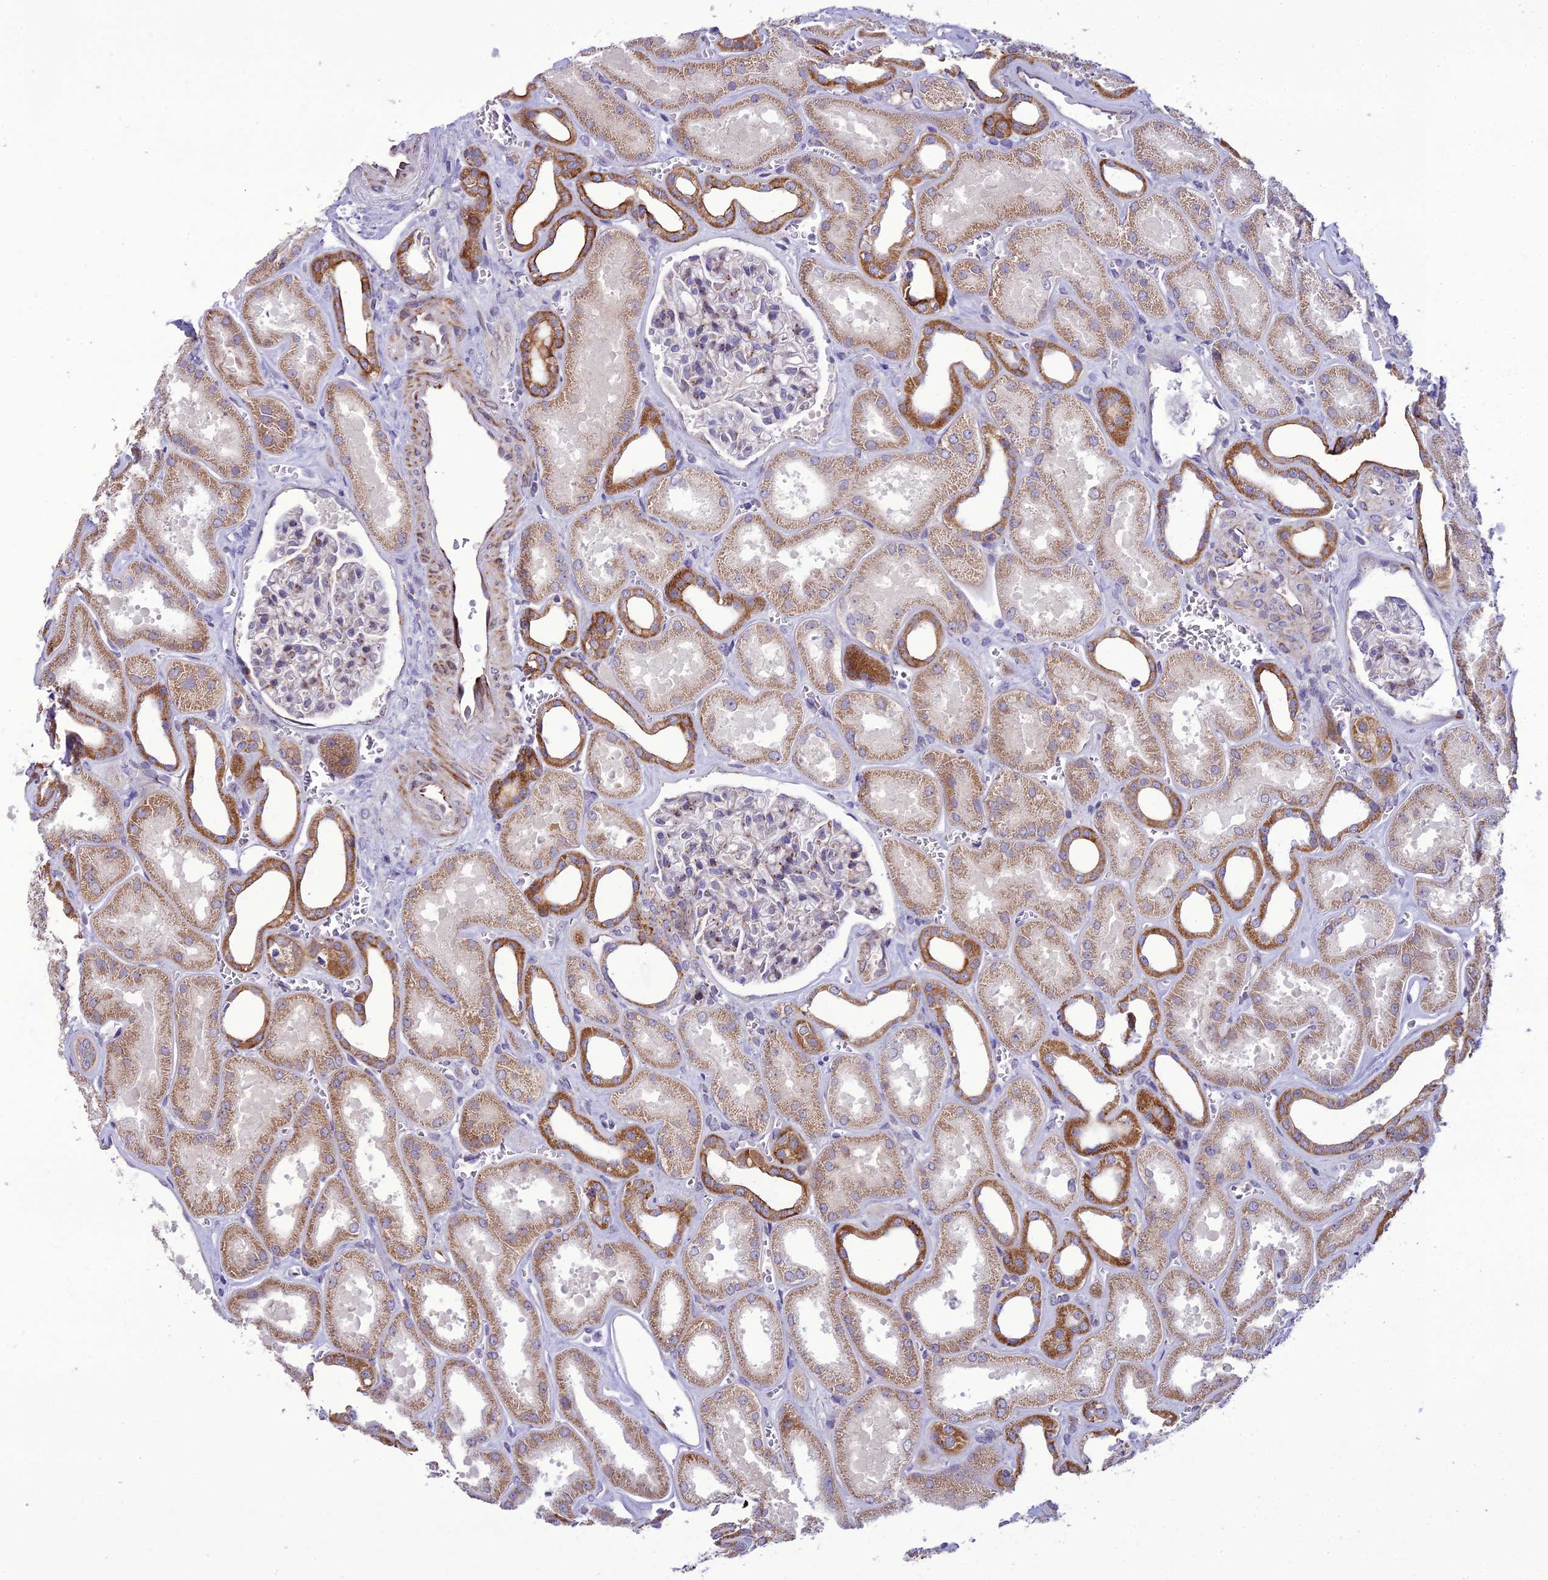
{"staining": {"intensity": "weak", "quantity": "<25%", "location": "cytoplasmic/membranous"}, "tissue": "kidney", "cell_type": "Cells in glomeruli", "image_type": "normal", "snomed": [{"axis": "morphology", "description": "Normal tissue, NOS"}, {"axis": "morphology", "description": "Adenocarcinoma, NOS"}, {"axis": "topography", "description": "Kidney"}], "caption": "Photomicrograph shows no protein expression in cells in glomeruli of unremarkable kidney. Brightfield microscopy of immunohistochemistry stained with DAB (brown) and hematoxylin (blue), captured at high magnification.", "gene": "NODAL", "patient": {"sex": "female", "age": 68}}